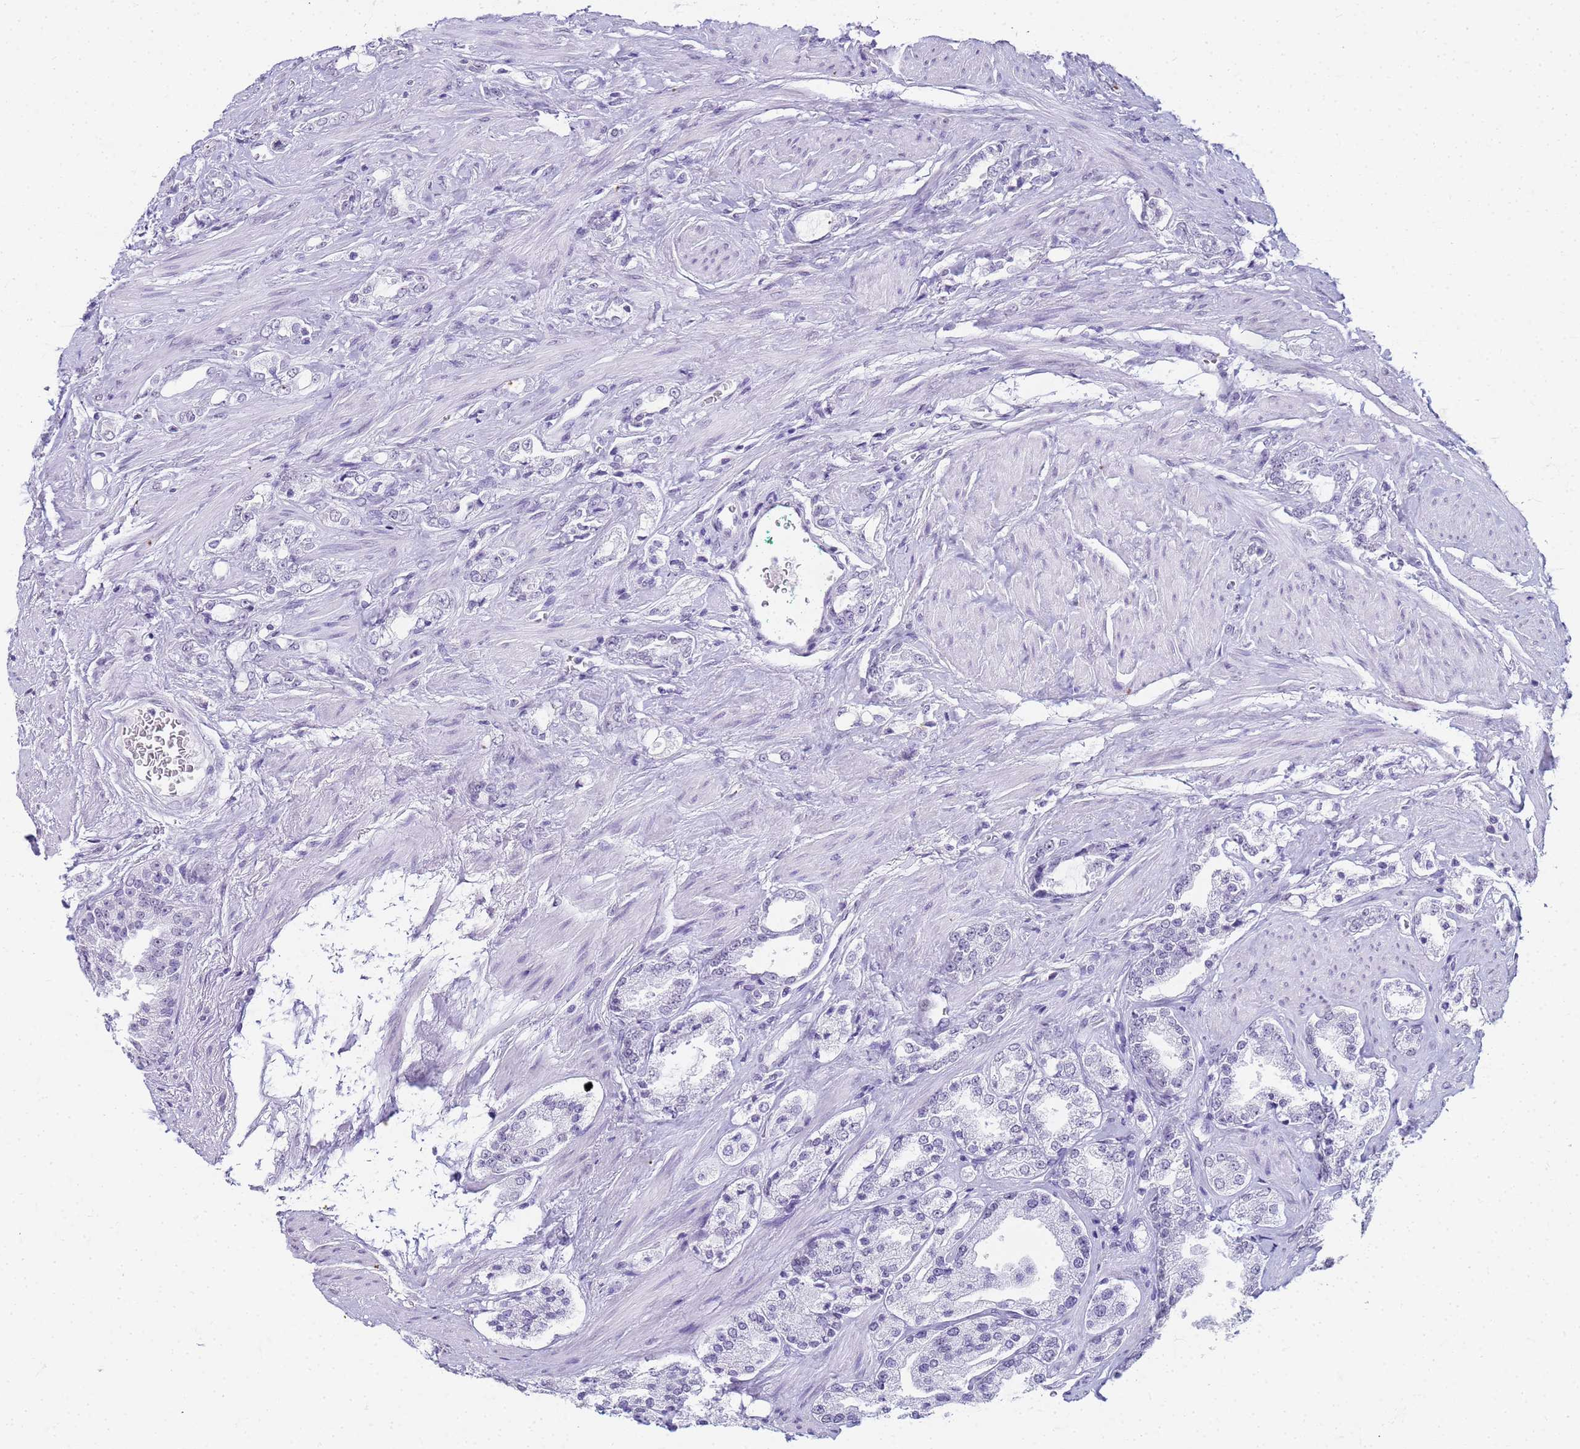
{"staining": {"intensity": "negative", "quantity": "none", "location": "none"}, "tissue": "prostate cancer", "cell_type": "Tumor cells", "image_type": "cancer", "snomed": [{"axis": "morphology", "description": "Adenocarcinoma, High grade"}, {"axis": "topography", "description": "Prostate"}], "caption": "This histopathology image is of prostate cancer stained with immunohistochemistry to label a protein in brown with the nuclei are counter-stained blue. There is no staining in tumor cells.", "gene": "SLC7A9", "patient": {"sex": "male", "age": 64}}